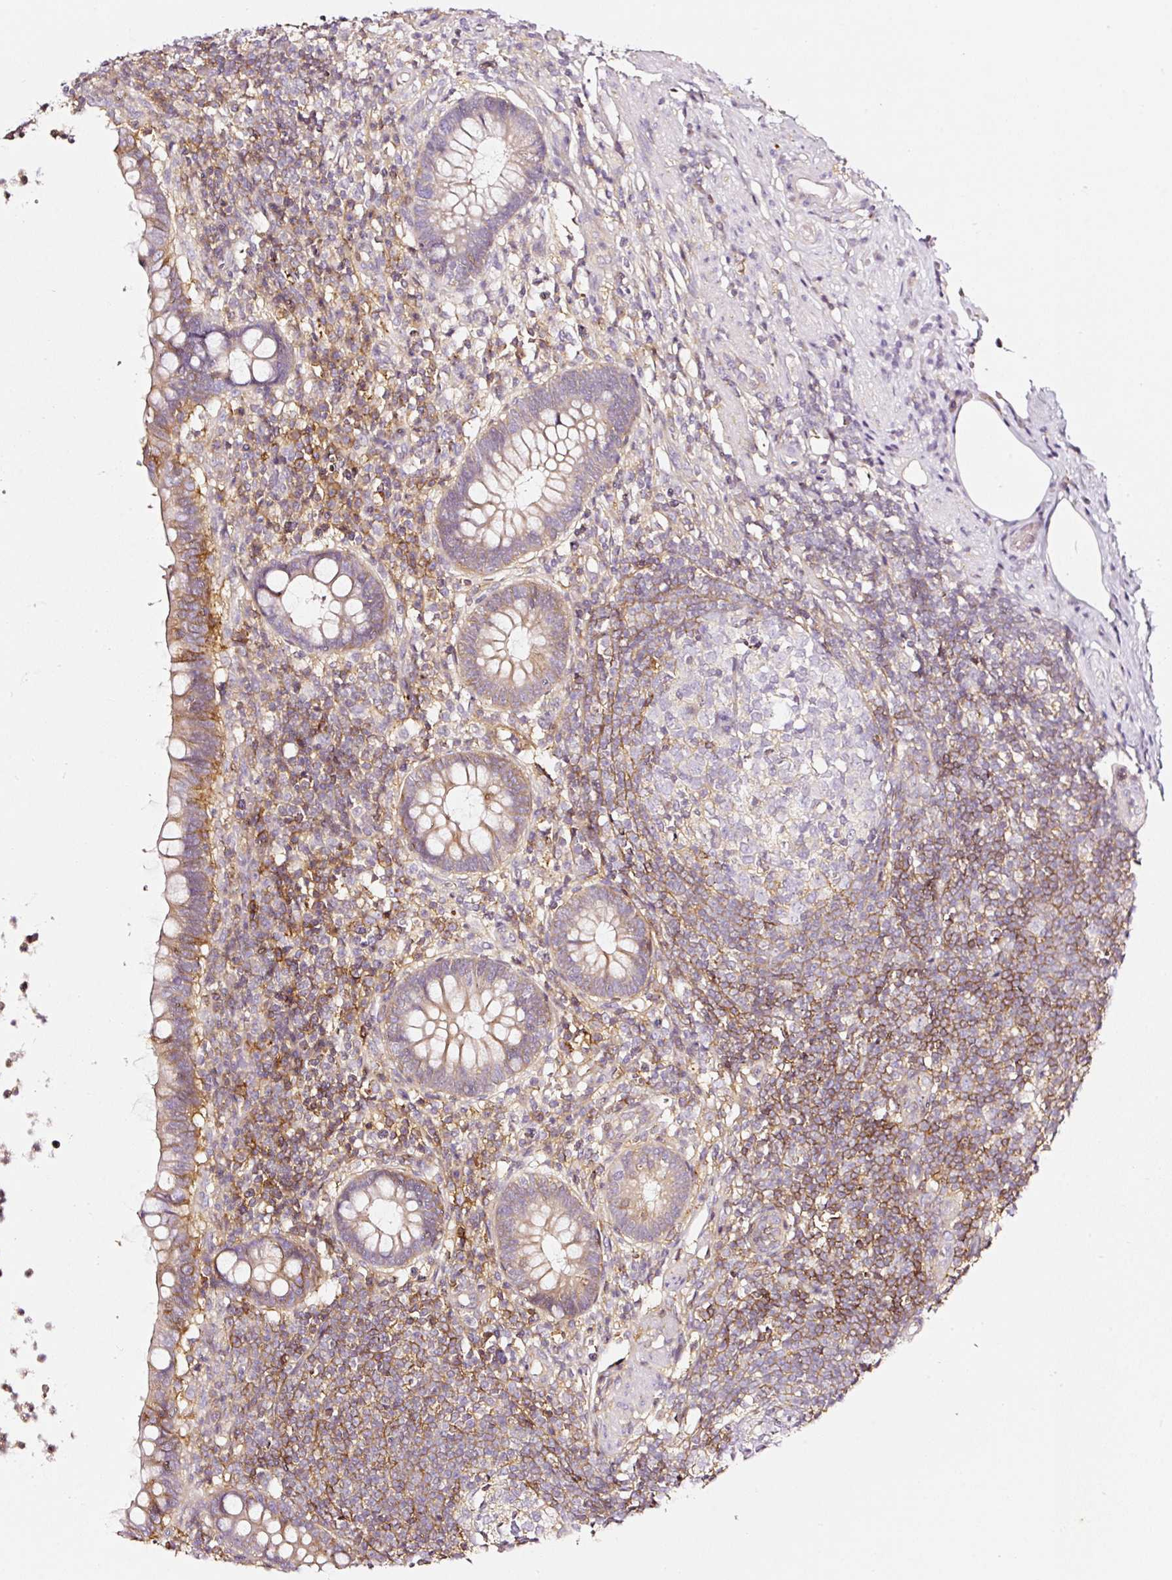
{"staining": {"intensity": "weak", "quantity": "25%-75%", "location": "cytoplasmic/membranous"}, "tissue": "appendix", "cell_type": "Glandular cells", "image_type": "normal", "snomed": [{"axis": "morphology", "description": "Normal tissue, NOS"}, {"axis": "topography", "description": "Appendix"}], "caption": "Benign appendix displays weak cytoplasmic/membranous expression in about 25%-75% of glandular cells, visualized by immunohistochemistry. (IHC, brightfield microscopy, high magnification).", "gene": "CD47", "patient": {"sex": "female", "age": 56}}